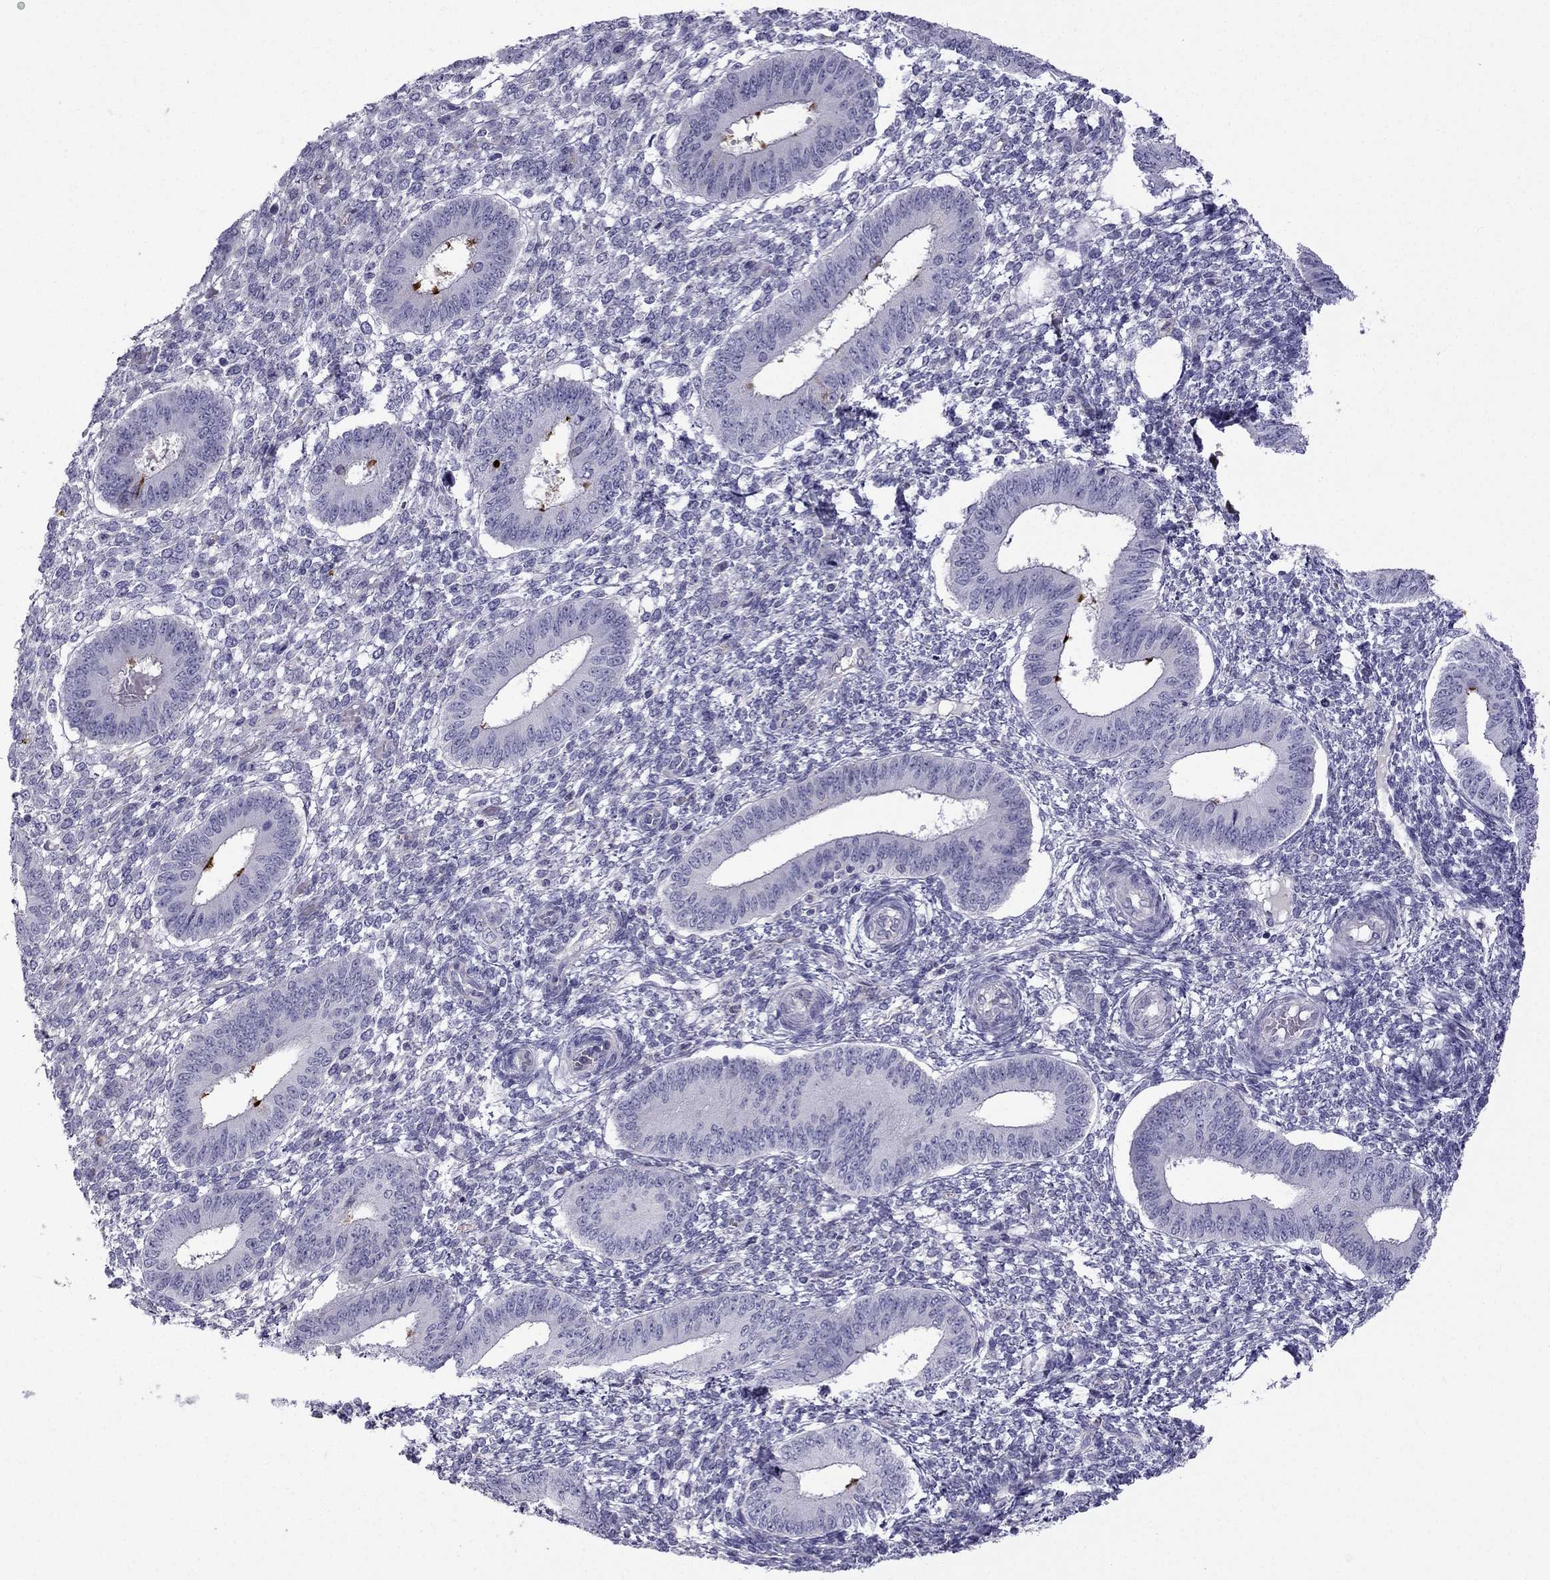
{"staining": {"intensity": "negative", "quantity": "none", "location": "none"}, "tissue": "endometrium", "cell_type": "Cells in endometrial stroma", "image_type": "normal", "snomed": [{"axis": "morphology", "description": "Normal tissue, NOS"}, {"axis": "topography", "description": "Endometrium"}], "caption": "Immunohistochemical staining of benign human endometrium shows no significant staining in cells in endometrial stroma.", "gene": "STOML3", "patient": {"sex": "female", "age": 42}}